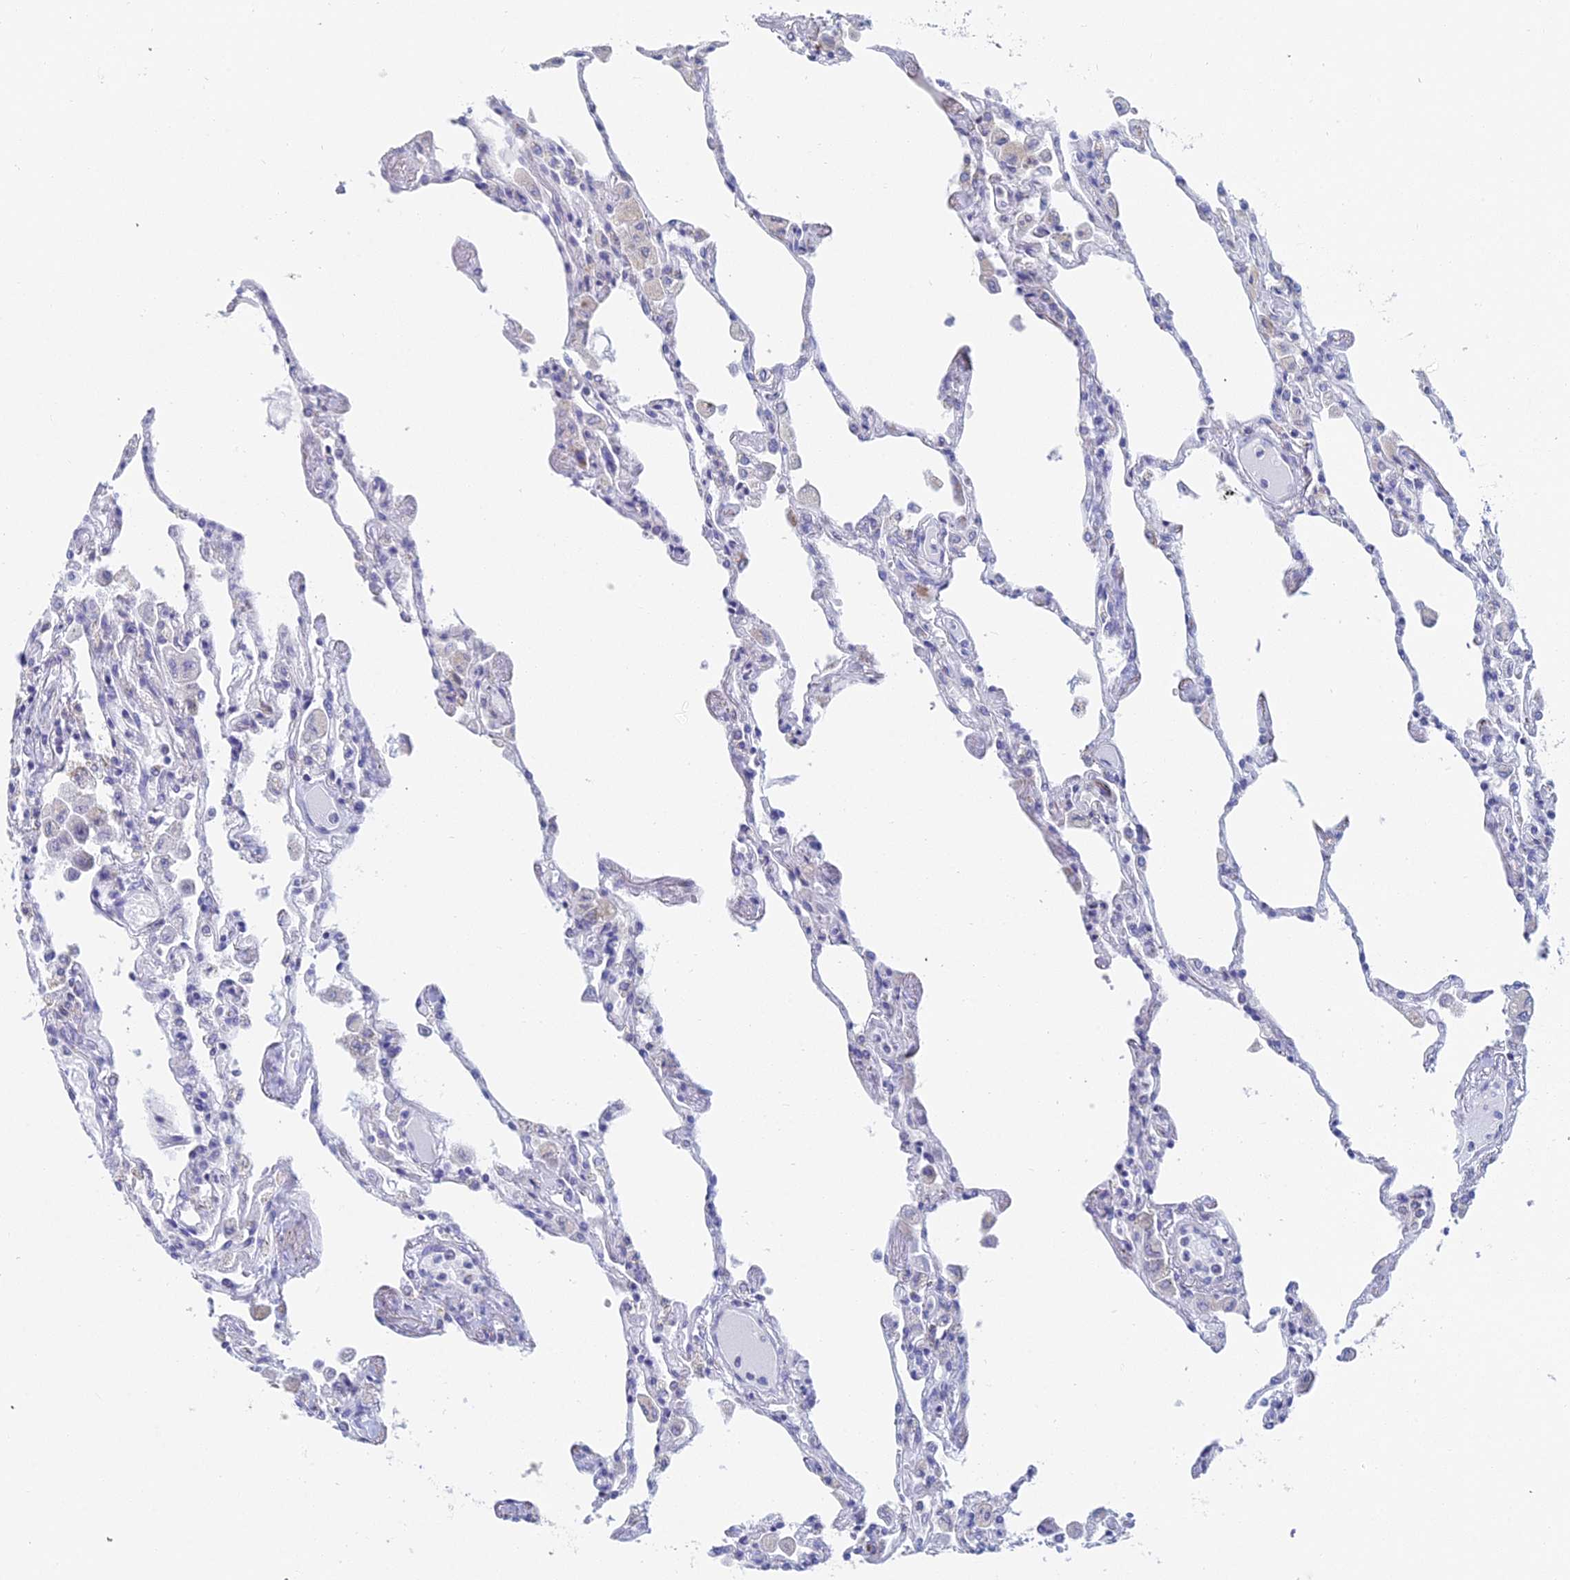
{"staining": {"intensity": "weak", "quantity": "<25%", "location": "cytoplasmic/membranous"}, "tissue": "lung", "cell_type": "Alveolar cells", "image_type": "normal", "snomed": [{"axis": "morphology", "description": "Normal tissue, NOS"}, {"axis": "topography", "description": "Bronchus"}, {"axis": "topography", "description": "Lung"}], "caption": "Human lung stained for a protein using immunohistochemistry exhibits no positivity in alveolar cells.", "gene": "ACSM1", "patient": {"sex": "female", "age": 49}}